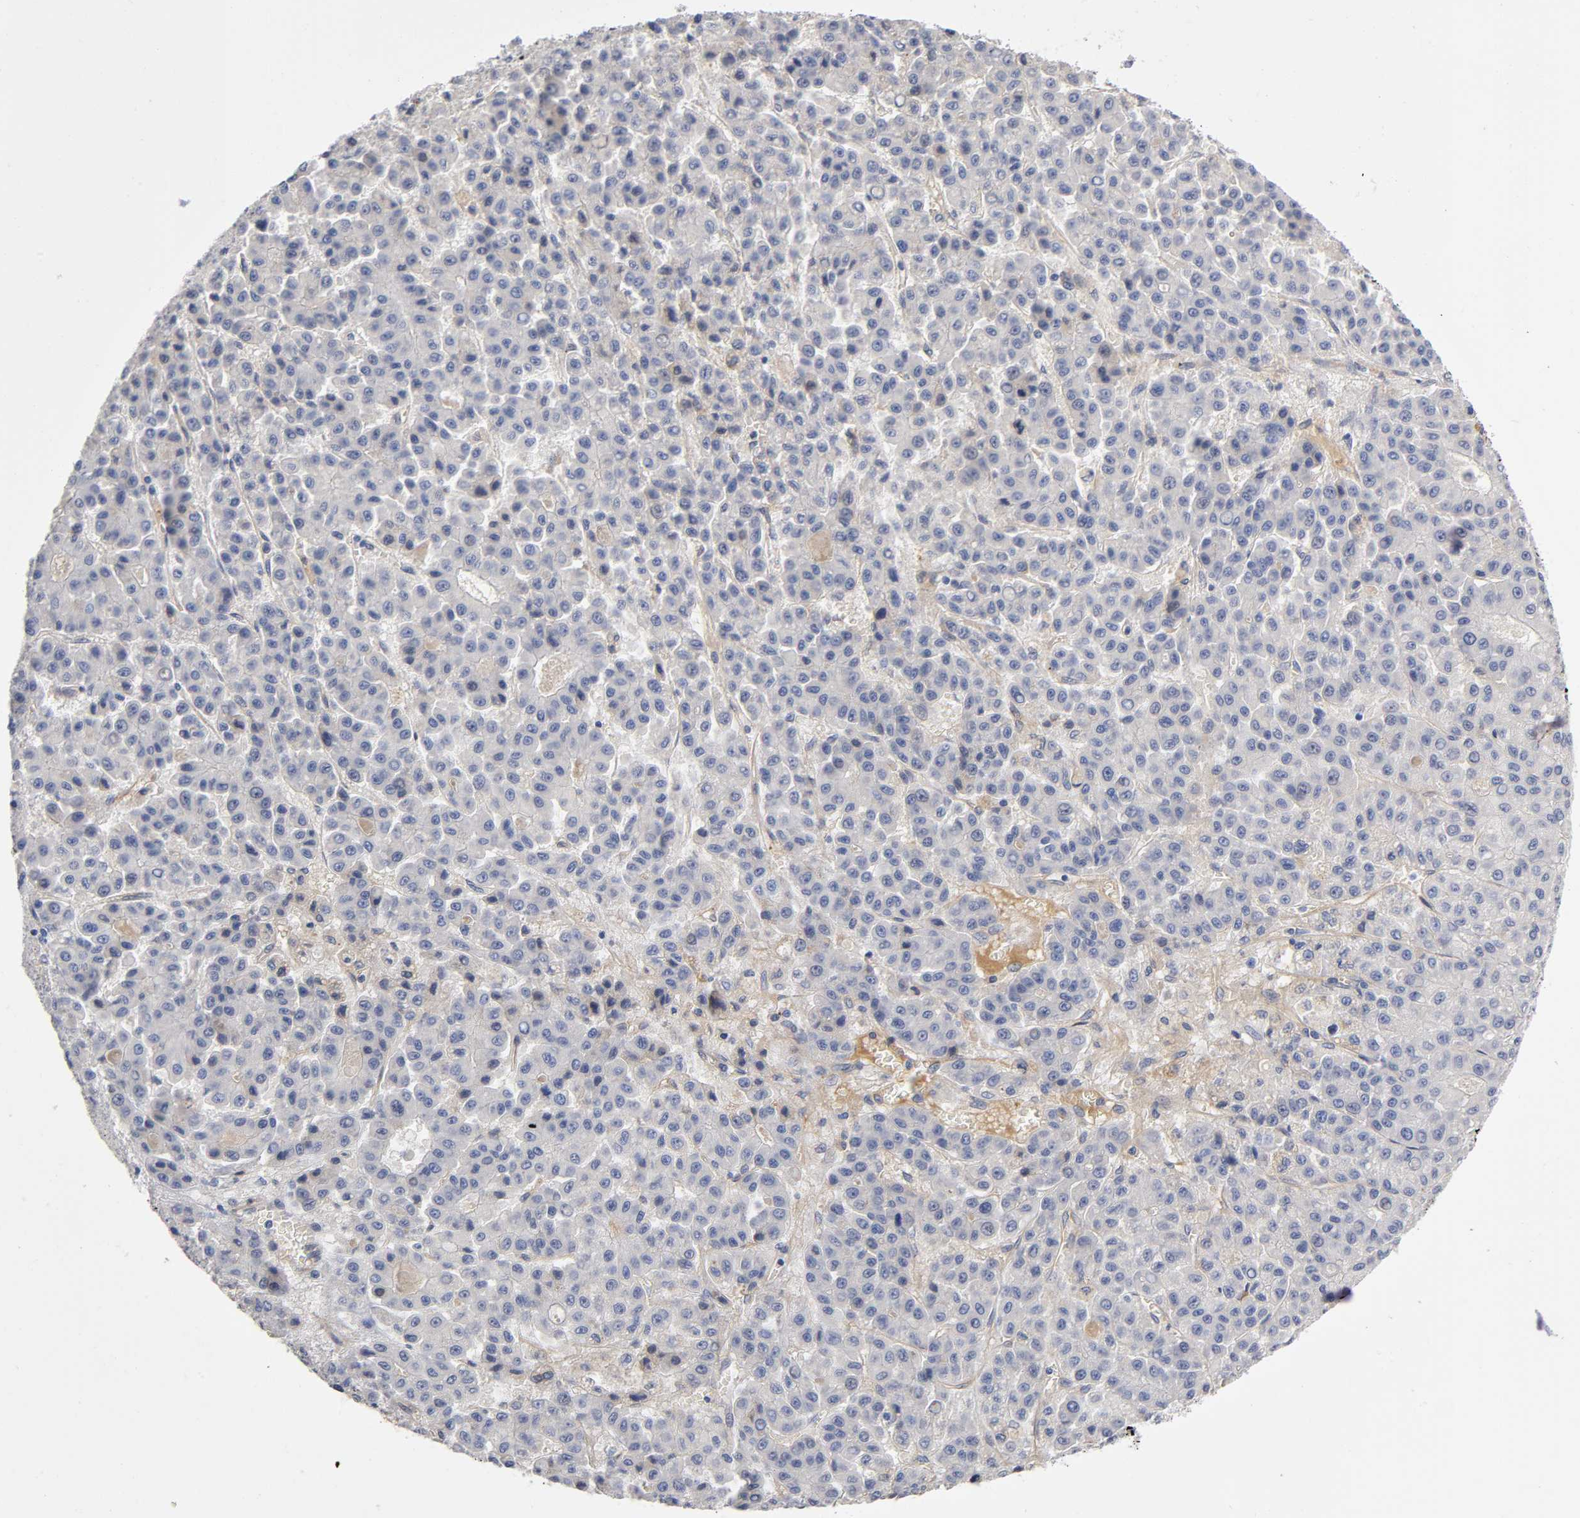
{"staining": {"intensity": "weak", "quantity": "<25%", "location": "cytoplasmic/membranous"}, "tissue": "liver cancer", "cell_type": "Tumor cells", "image_type": "cancer", "snomed": [{"axis": "morphology", "description": "Carcinoma, Hepatocellular, NOS"}, {"axis": "topography", "description": "Liver"}], "caption": "High power microscopy image of an immunohistochemistry (IHC) photomicrograph of hepatocellular carcinoma (liver), revealing no significant positivity in tumor cells. (DAB immunohistochemistry visualized using brightfield microscopy, high magnification).", "gene": "NOVA1", "patient": {"sex": "male", "age": 70}}